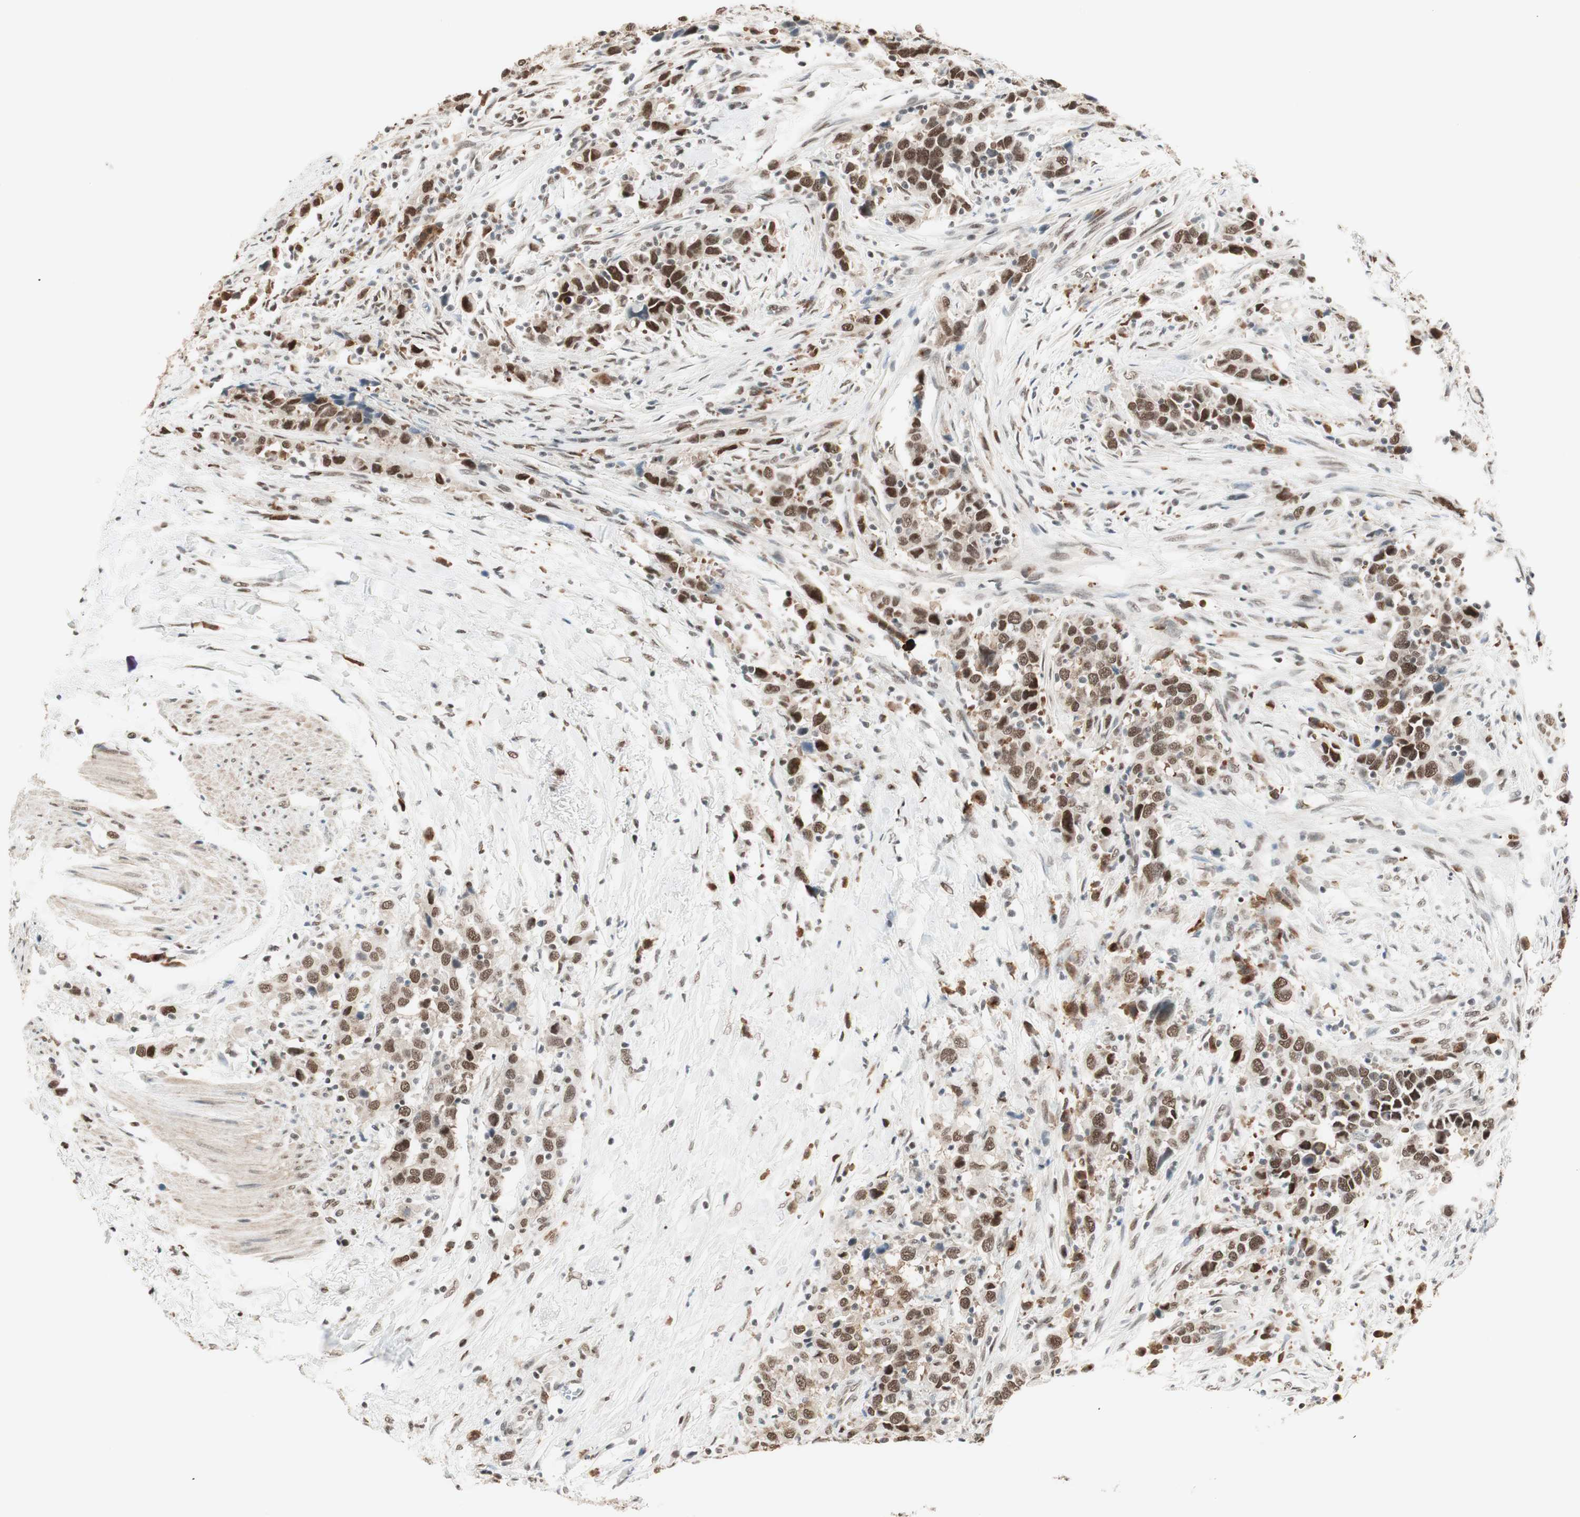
{"staining": {"intensity": "strong", "quantity": ">75%", "location": "nuclear"}, "tissue": "urothelial cancer", "cell_type": "Tumor cells", "image_type": "cancer", "snomed": [{"axis": "morphology", "description": "Urothelial carcinoma, High grade"}, {"axis": "topography", "description": "Urinary bladder"}], "caption": "Urothelial carcinoma (high-grade) stained for a protein reveals strong nuclear positivity in tumor cells. Nuclei are stained in blue.", "gene": "SMARCE1", "patient": {"sex": "male", "age": 61}}